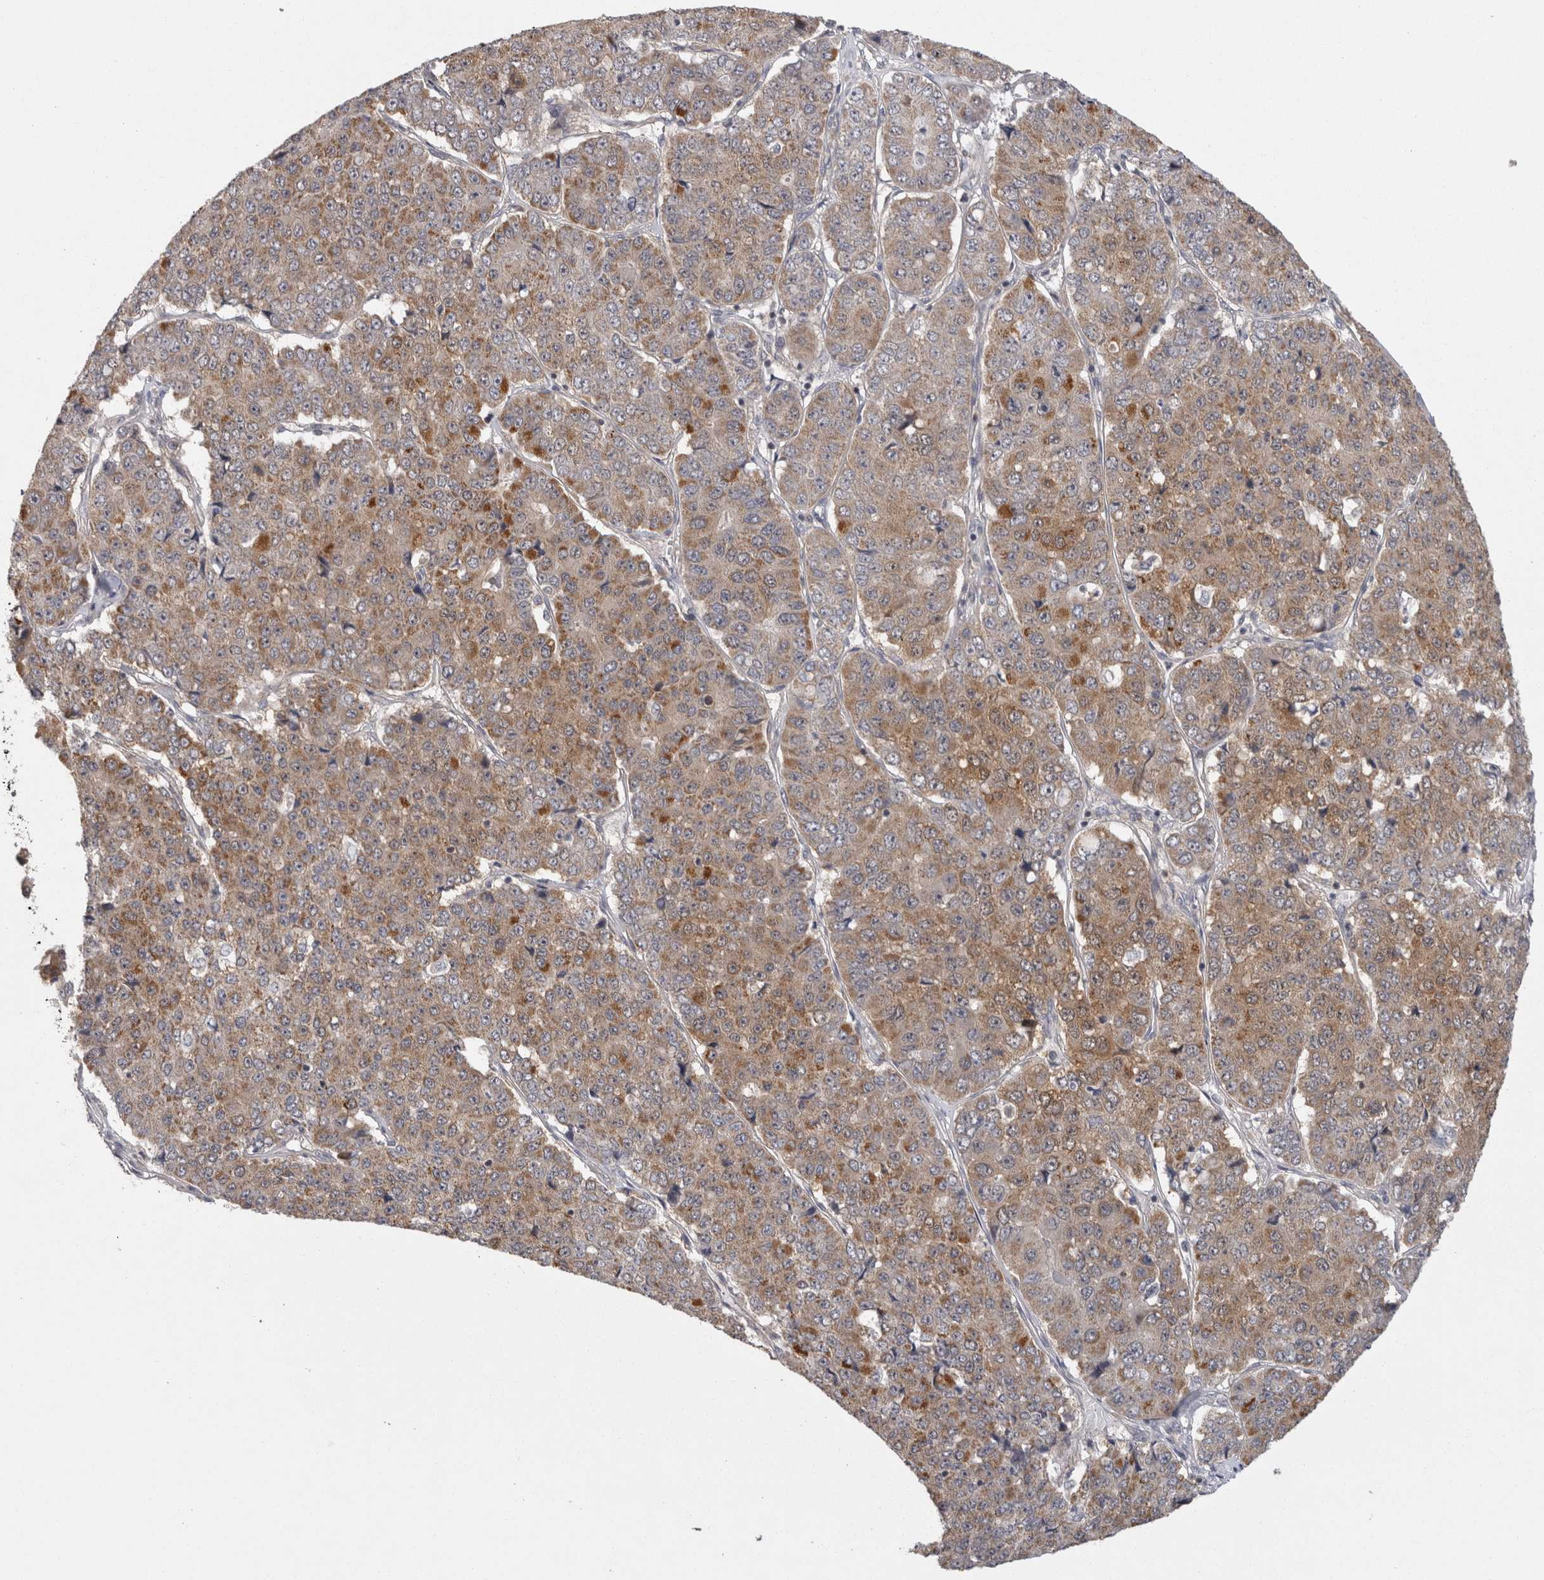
{"staining": {"intensity": "moderate", "quantity": ">75%", "location": "cytoplasmic/membranous"}, "tissue": "pancreatic cancer", "cell_type": "Tumor cells", "image_type": "cancer", "snomed": [{"axis": "morphology", "description": "Adenocarcinoma, NOS"}, {"axis": "topography", "description": "Pancreas"}], "caption": "This is an image of immunohistochemistry staining of pancreatic cancer (adenocarcinoma), which shows moderate expression in the cytoplasmic/membranous of tumor cells.", "gene": "ACAT2", "patient": {"sex": "male", "age": 50}}